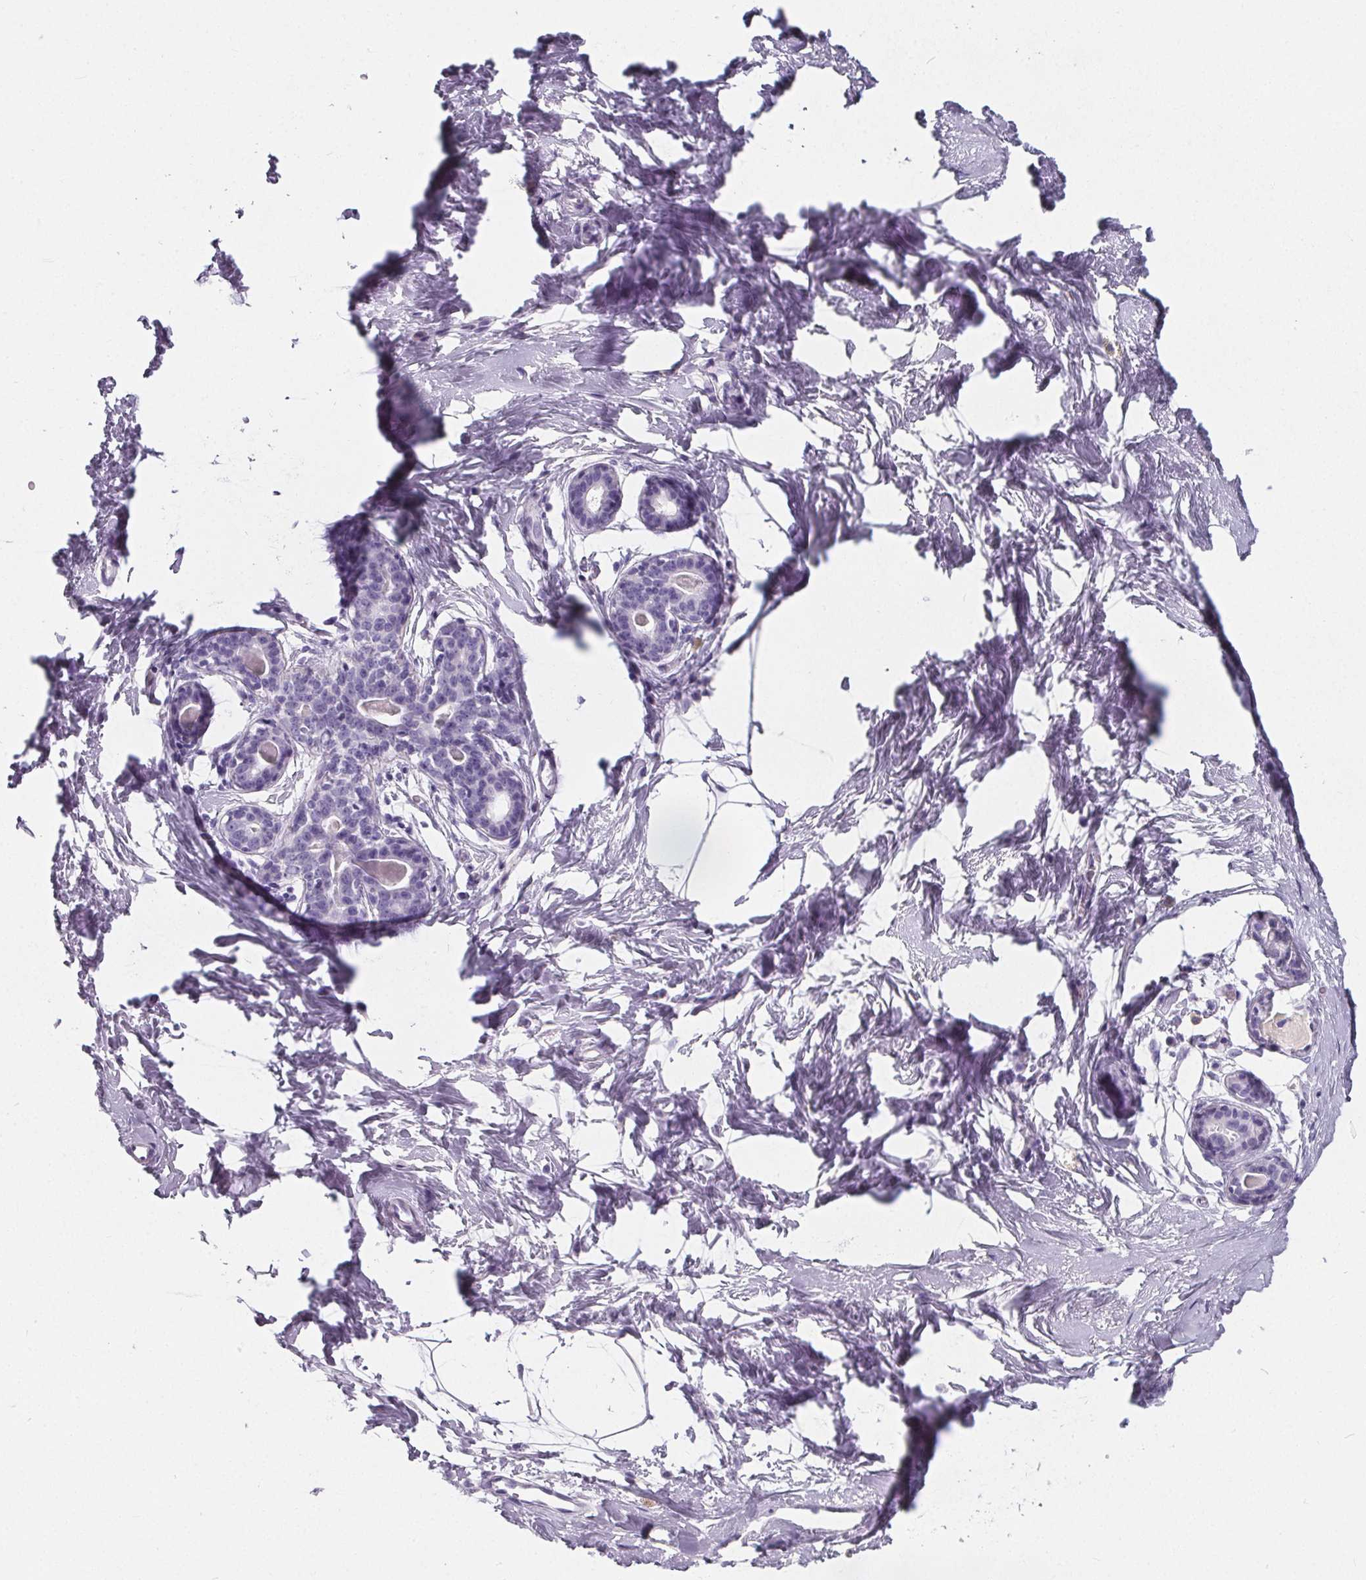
{"staining": {"intensity": "negative", "quantity": "none", "location": "none"}, "tissue": "breast", "cell_type": "Adipocytes", "image_type": "normal", "snomed": [{"axis": "morphology", "description": "Normal tissue, NOS"}, {"axis": "topography", "description": "Breast"}], "caption": "This is an IHC photomicrograph of unremarkable human breast. There is no staining in adipocytes.", "gene": "ADRB1", "patient": {"sex": "female", "age": 45}}